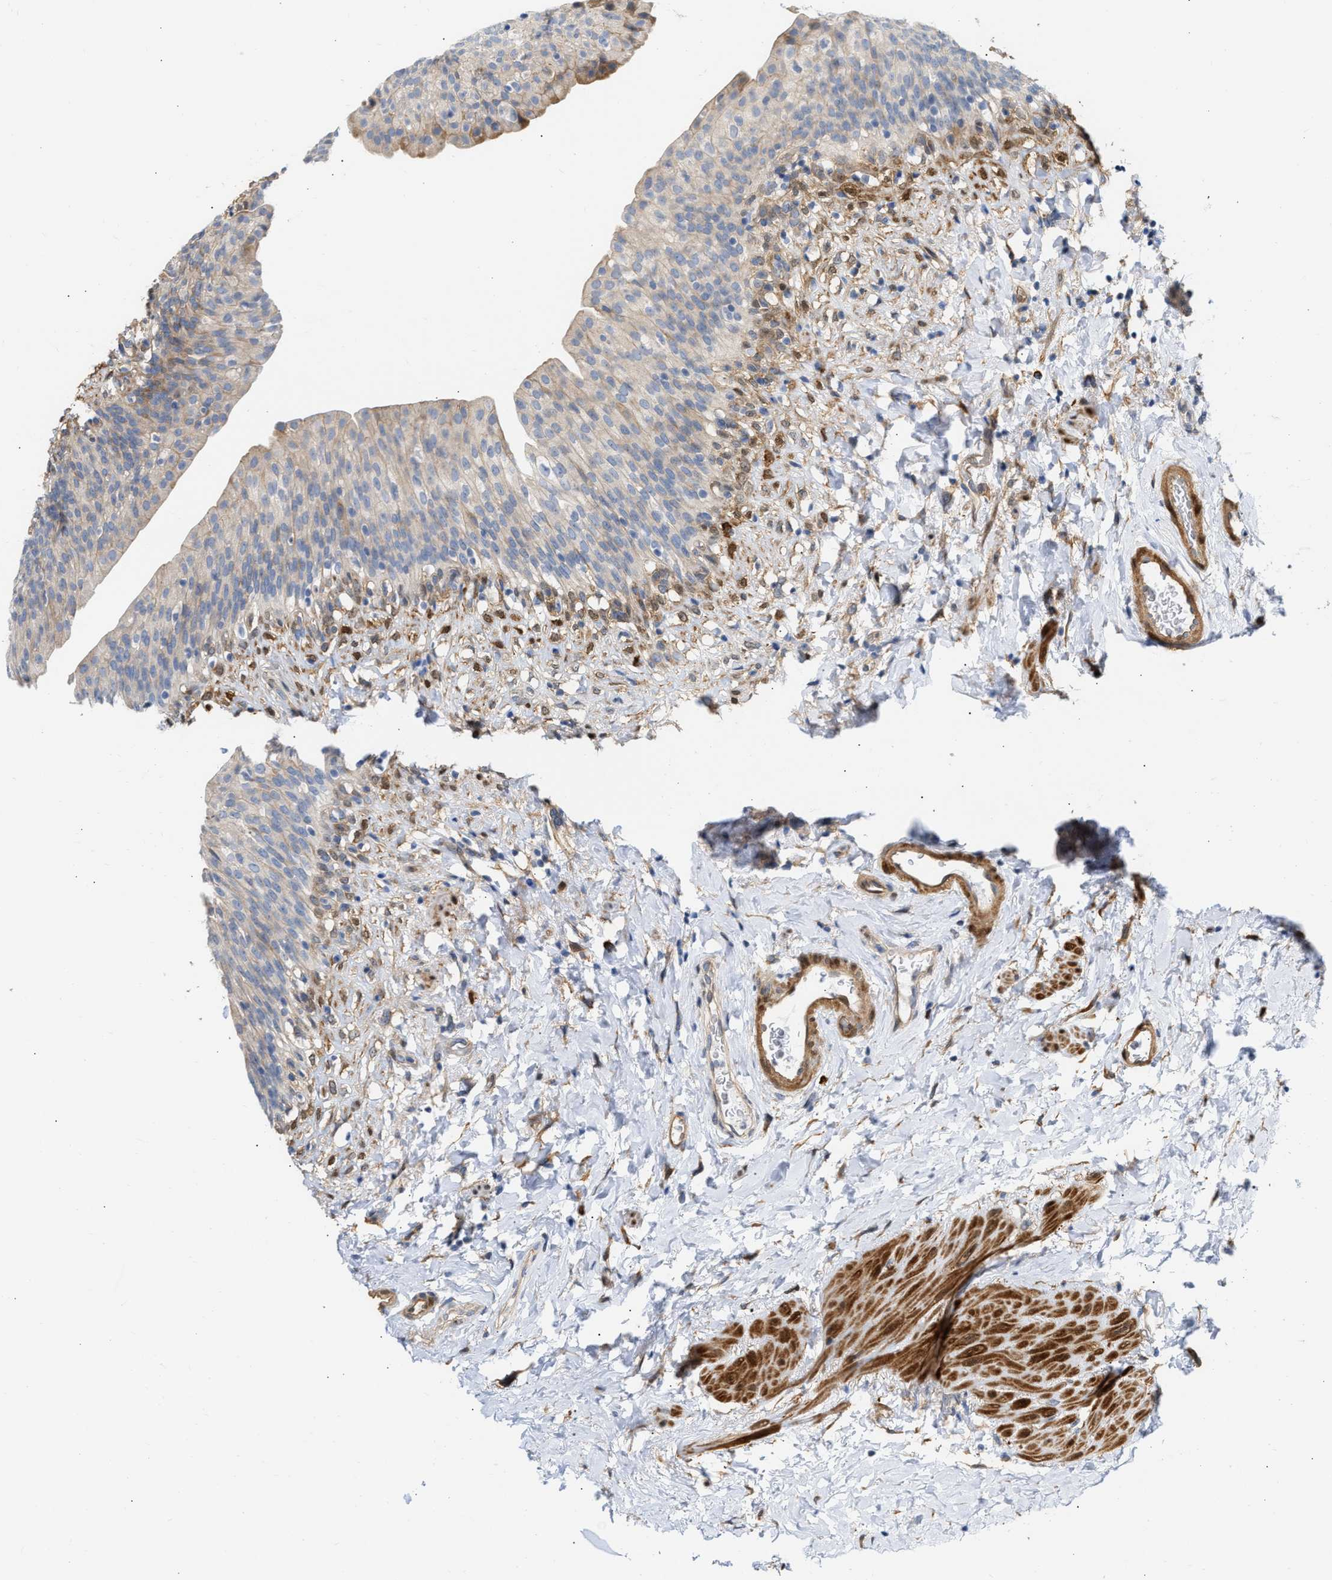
{"staining": {"intensity": "negative", "quantity": "none", "location": "none"}, "tissue": "urinary bladder", "cell_type": "Urothelial cells", "image_type": "normal", "snomed": [{"axis": "morphology", "description": "Normal tissue, NOS"}, {"axis": "topography", "description": "Urinary bladder"}], "caption": "Urothelial cells are negative for protein expression in benign human urinary bladder. Brightfield microscopy of immunohistochemistry (IHC) stained with DAB (3,3'-diaminobenzidine) (brown) and hematoxylin (blue), captured at high magnification.", "gene": "FHL1", "patient": {"sex": "female", "age": 79}}